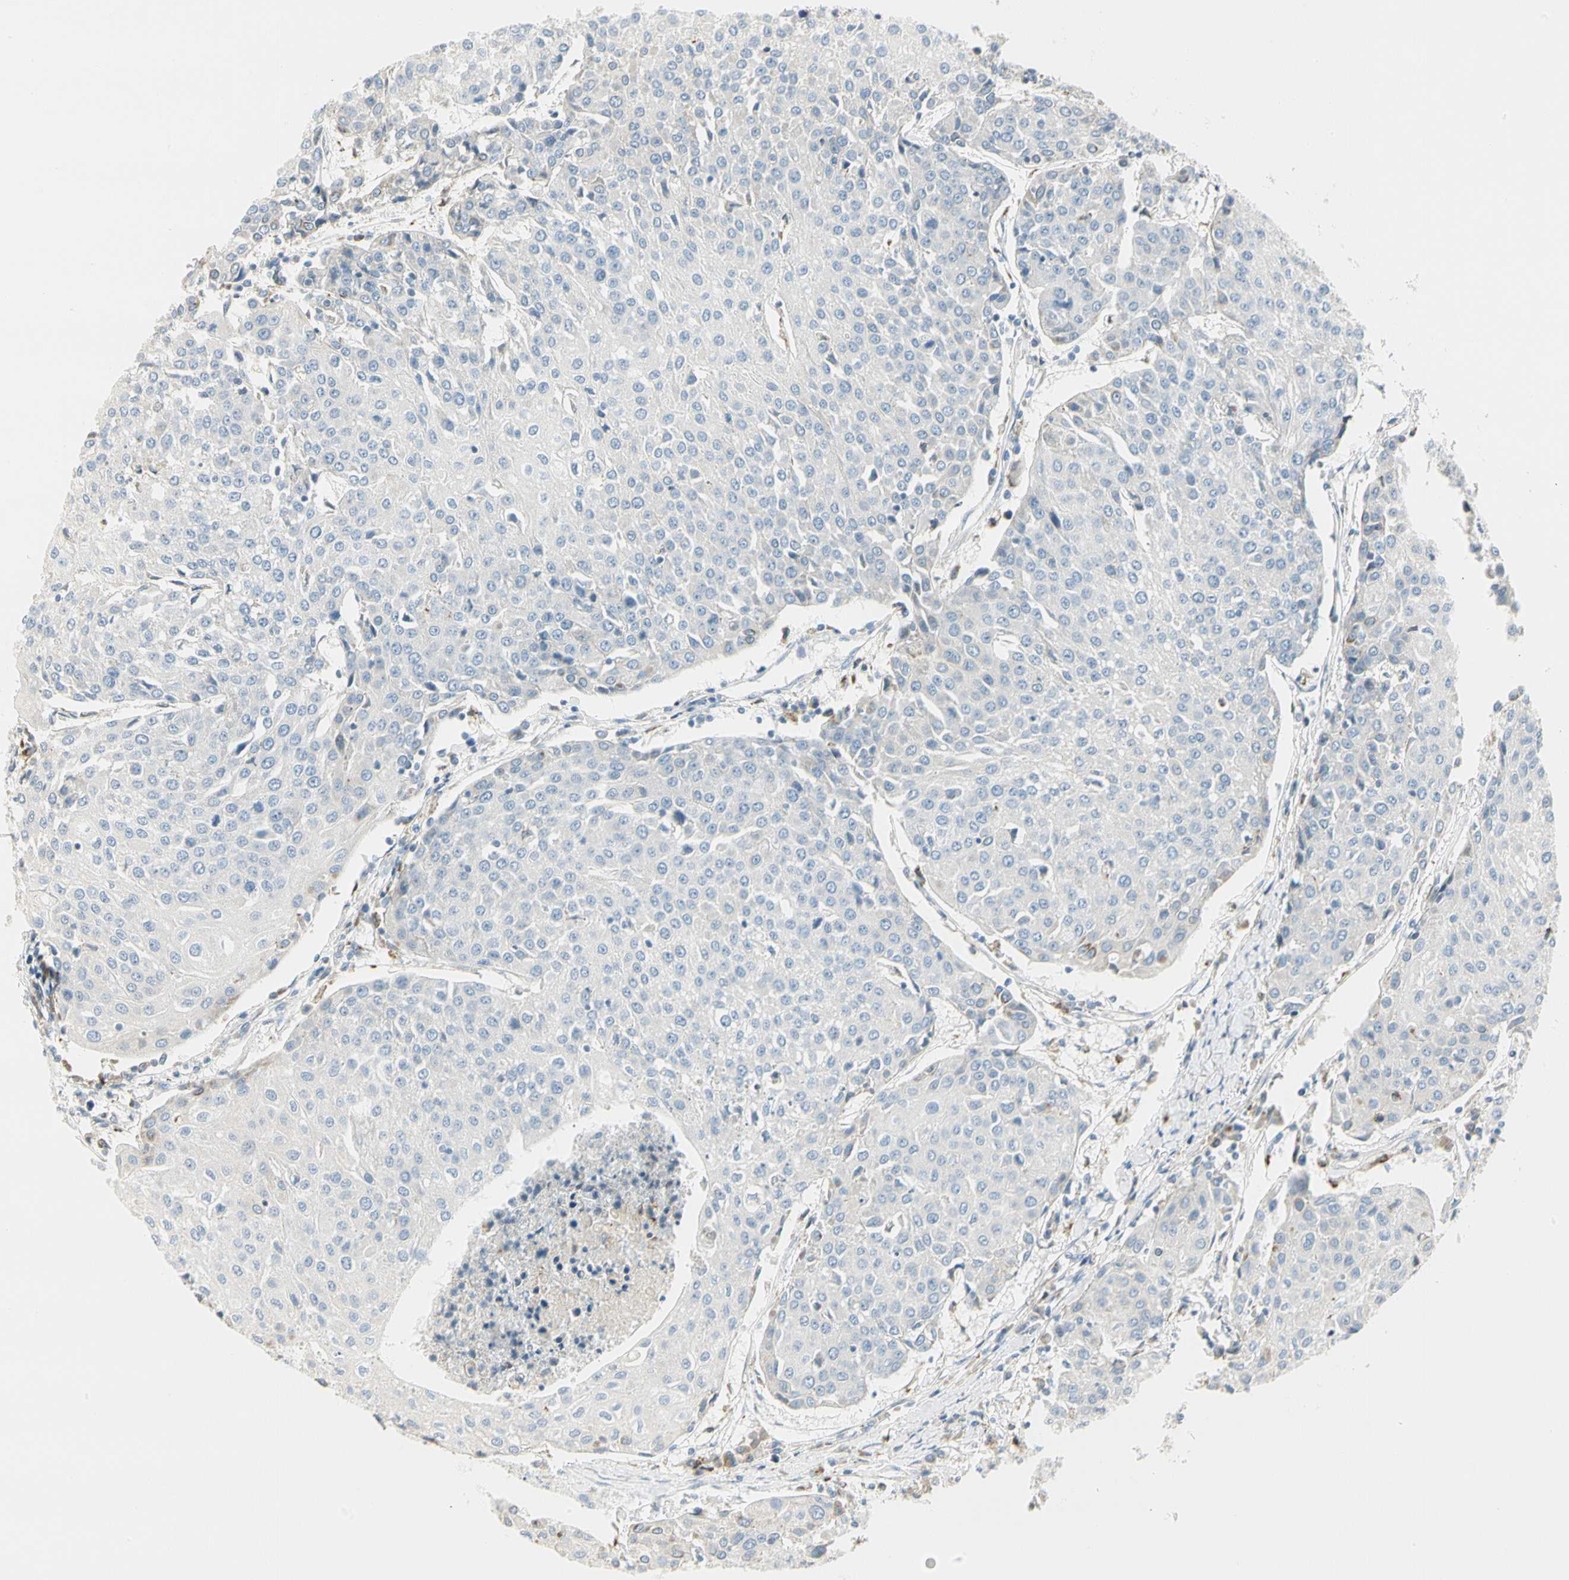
{"staining": {"intensity": "negative", "quantity": "none", "location": "none"}, "tissue": "urothelial cancer", "cell_type": "Tumor cells", "image_type": "cancer", "snomed": [{"axis": "morphology", "description": "Urothelial carcinoma, High grade"}, {"axis": "topography", "description": "Urinary bladder"}], "caption": "This is an immunohistochemistry micrograph of urothelial carcinoma (high-grade). There is no staining in tumor cells.", "gene": "TNFSF11", "patient": {"sex": "female", "age": 85}}